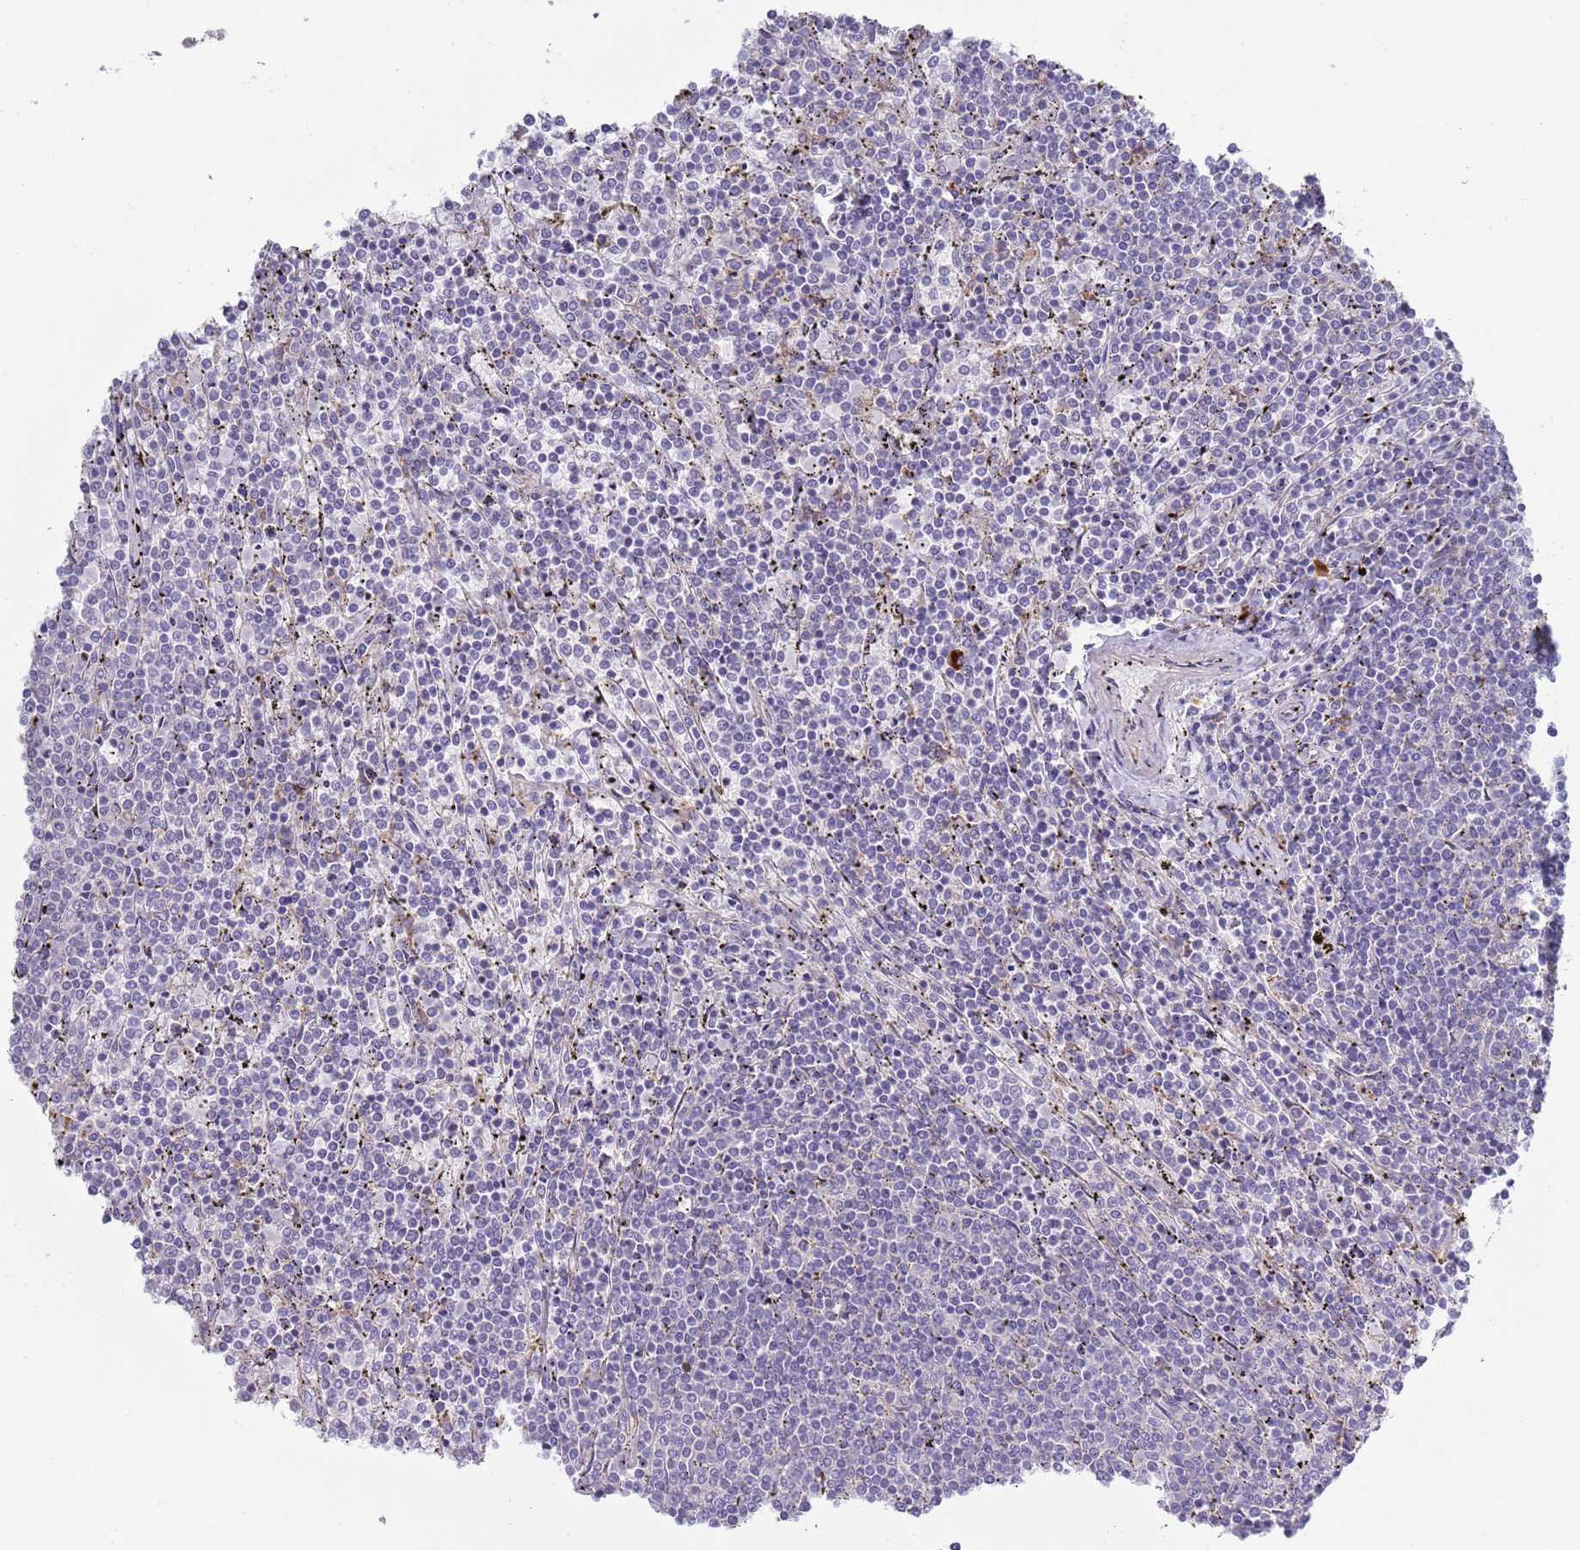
{"staining": {"intensity": "negative", "quantity": "none", "location": "none"}, "tissue": "lymphoma", "cell_type": "Tumor cells", "image_type": "cancer", "snomed": [{"axis": "morphology", "description": "Malignant lymphoma, non-Hodgkin's type, Low grade"}, {"axis": "topography", "description": "Spleen"}], "caption": "Low-grade malignant lymphoma, non-Hodgkin's type stained for a protein using IHC displays no staining tumor cells.", "gene": "LTB", "patient": {"sex": "female", "age": 50}}